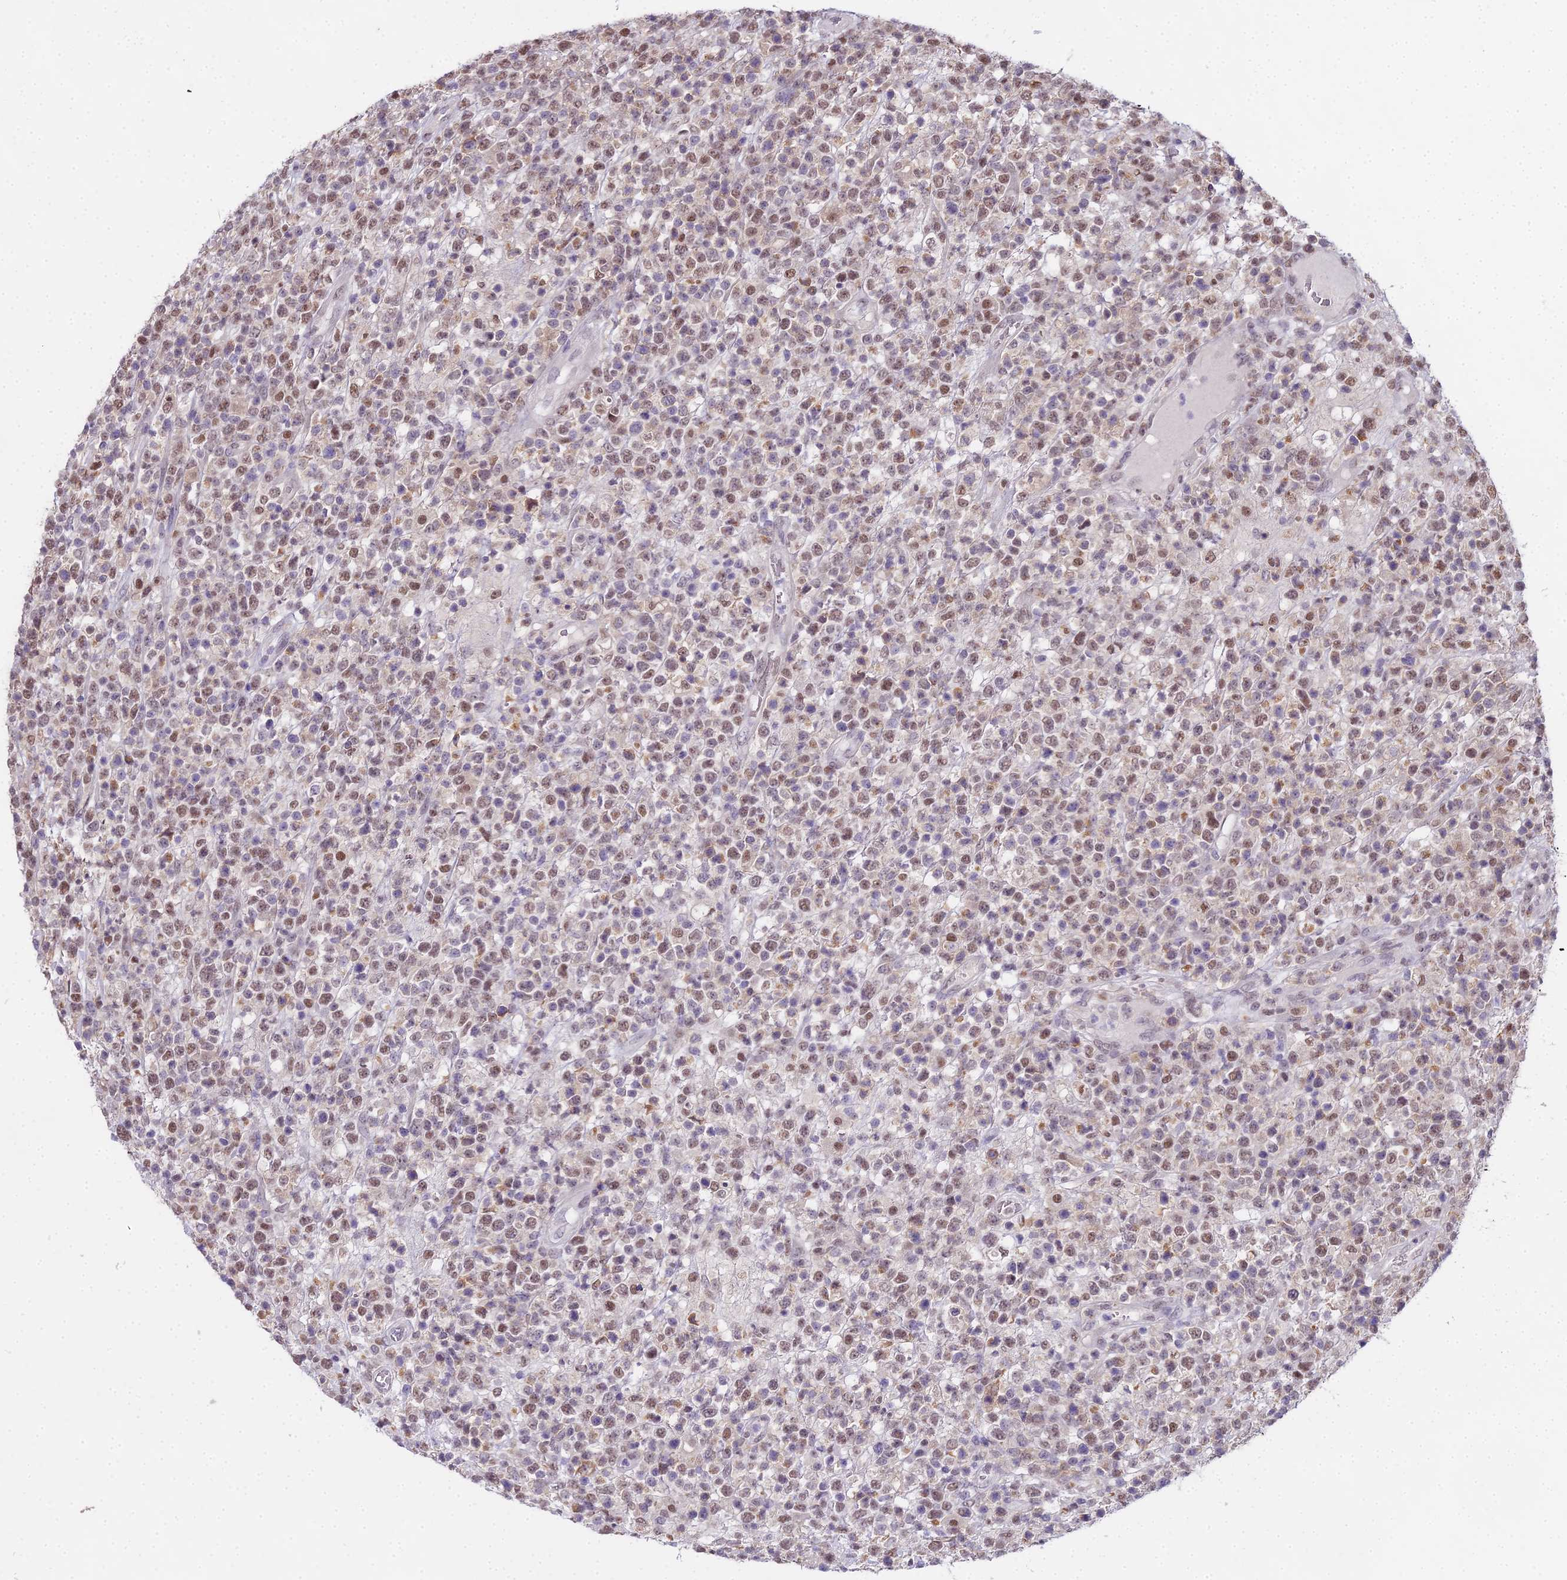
{"staining": {"intensity": "weak", "quantity": "25%-75%", "location": "nuclear"}, "tissue": "lymphoma", "cell_type": "Tumor cells", "image_type": "cancer", "snomed": [{"axis": "morphology", "description": "Malignant lymphoma, non-Hodgkin's type, High grade"}, {"axis": "topography", "description": "Colon"}], "caption": "Tumor cells show low levels of weak nuclear positivity in about 25%-75% of cells in malignant lymphoma, non-Hodgkin's type (high-grade).", "gene": "MAT2A", "patient": {"sex": "female", "age": 53}}